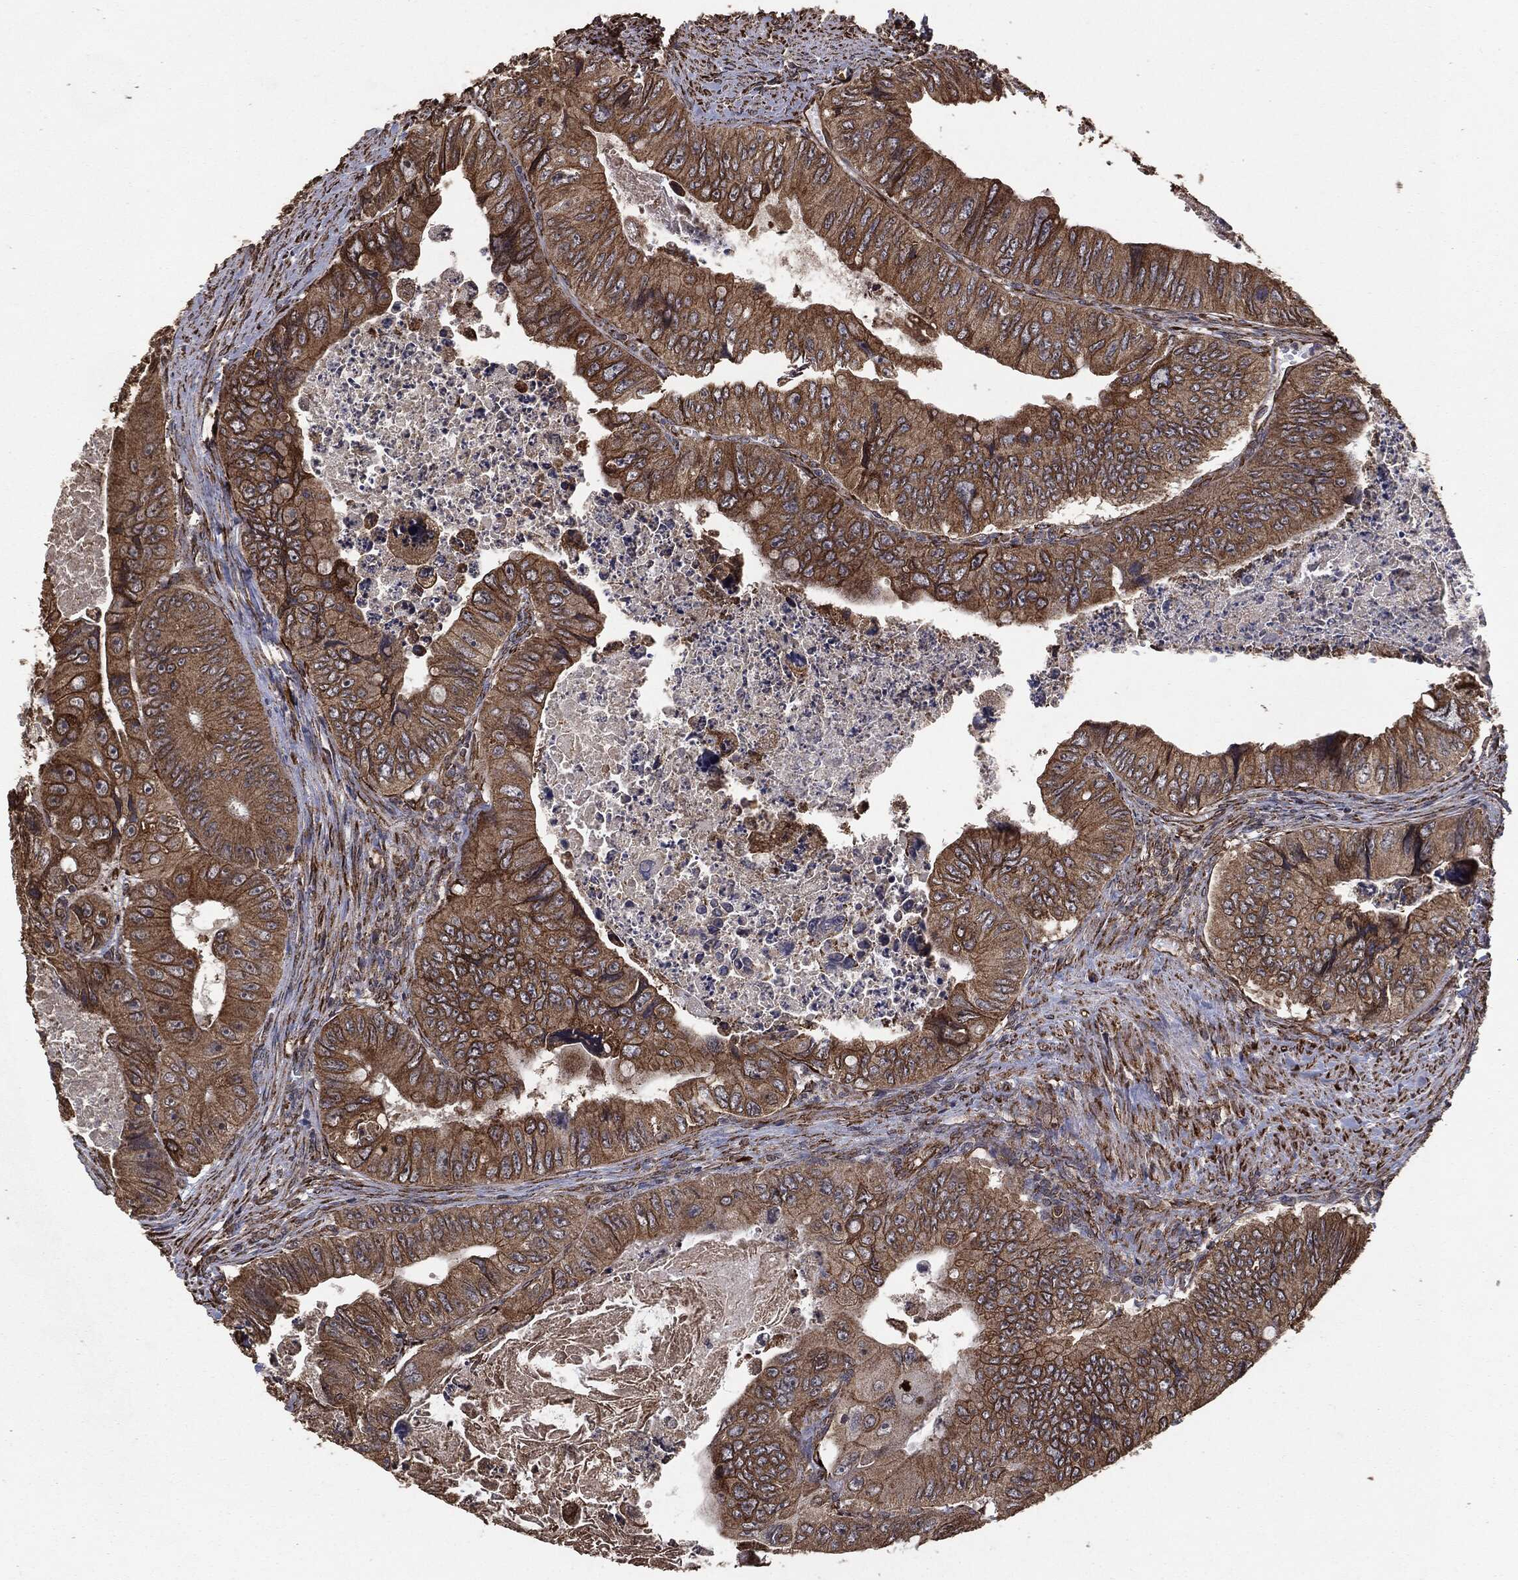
{"staining": {"intensity": "moderate", "quantity": ">75%", "location": "cytoplasmic/membranous"}, "tissue": "colorectal cancer", "cell_type": "Tumor cells", "image_type": "cancer", "snomed": [{"axis": "morphology", "description": "Adenocarcinoma, NOS"}, {"axis": "topography", "description": "Colon"}], "caption": "The histopathology image exhibits immunohistochemical staining of adenocarcinoma (colorectal). There is moderate cytoplasmic/membranous positivity is appreciated in about >75% of tumor cells.", "gene": "MTOR", "patient": {"sex": "female", "age": 84}}